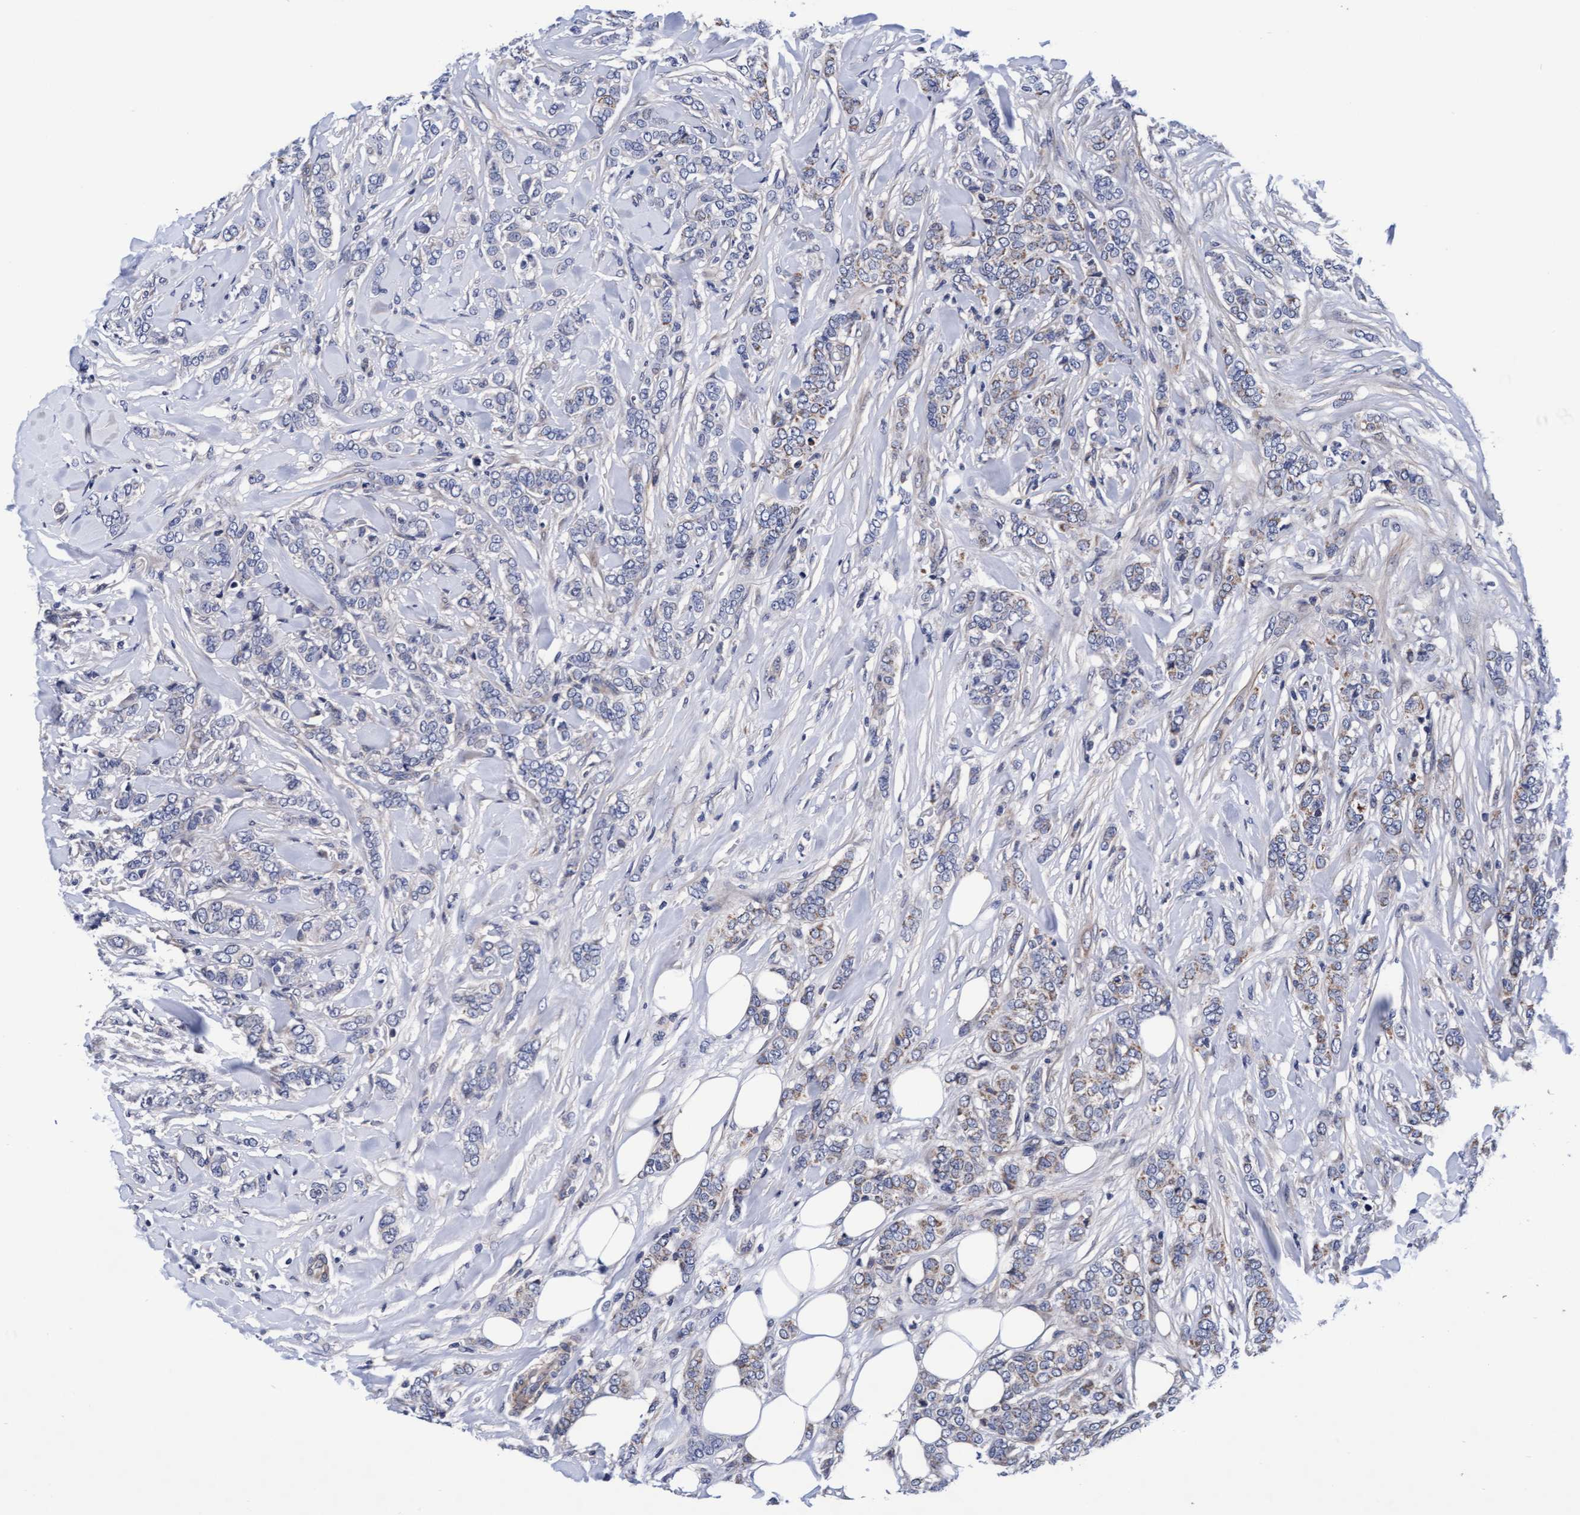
{"staining": {"intensity": "weak", "quantity": "<25%", "location": "cytoplasmic/membranous"}, "tissue": "breast cancer", "cell_type": "Tumor cells", "image_type": "cancer", "snomed": [{"axis": "morphology", "description": "Lobular carcinoma"}, {"axis": "topography", "description": "Skin"}, {"axis": "topography", "description": "Breast"}], "caption": "Tumor cells show no significant staining in breast cancer (lobular carcinoma).", "gene": "EFCAB13", "patient": {"sex": "female", "age": 46}}